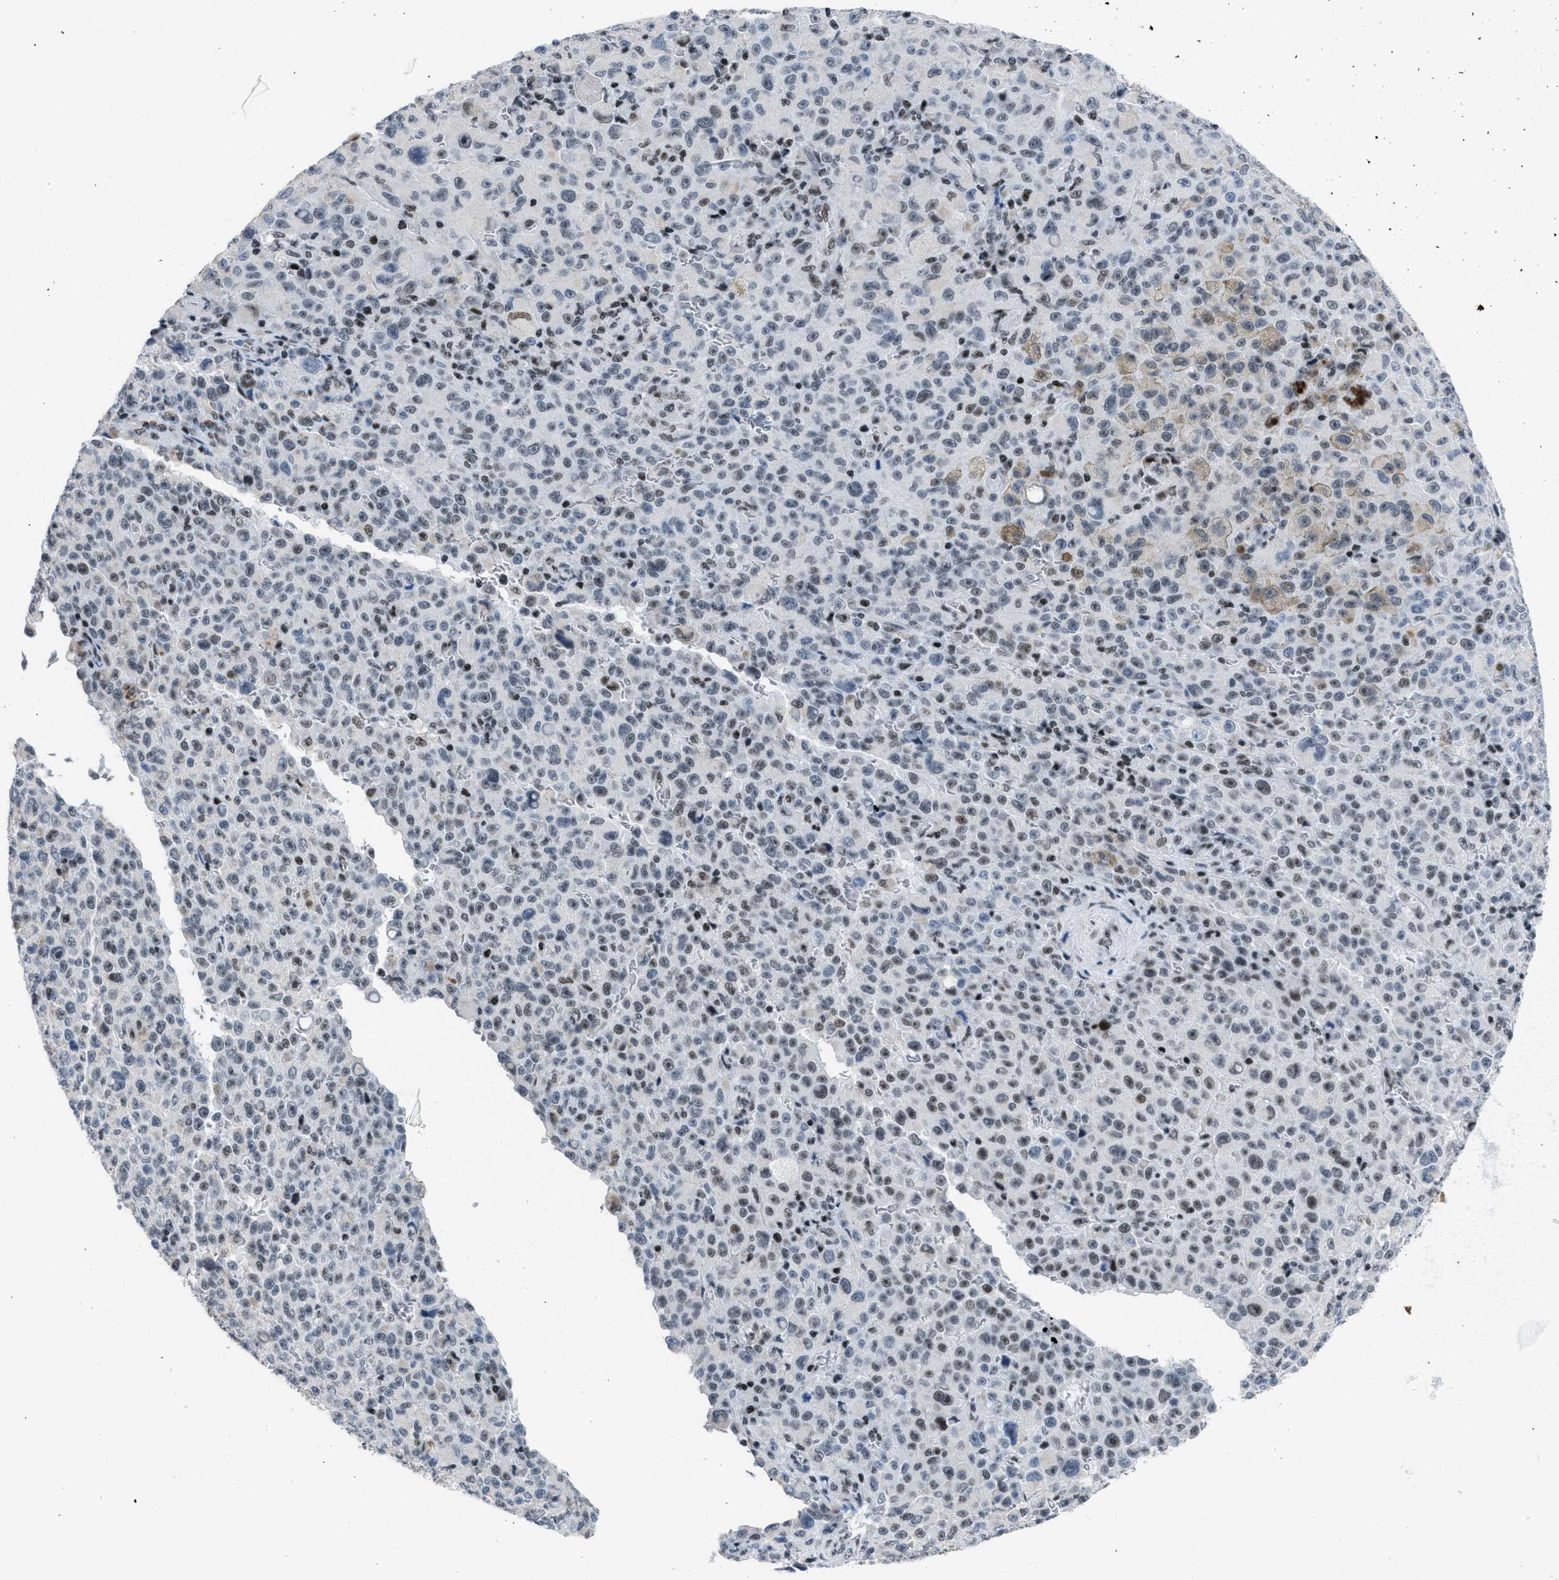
{"staining": {"intensity": "weak", "quantity": "25%-75%", "location": "nuclear"}, "tissue": "melanoma", "cell_type": "Tumor cells", "image_type": "cancer", "snomed": [{"axis": "morphology", "description": "Malignant melanoma, NOS"}, {"axis": "topography", "description": "Skin"}], "caption": "Melanoma stained with immunohistochemistry (IHC) exhibits weak nuclear expression in about 25%-75% of tumor cells. Nuclei are stained in blue.", "gene": "TERF2IP", "patient": {"sex": "female", "age": 82}}